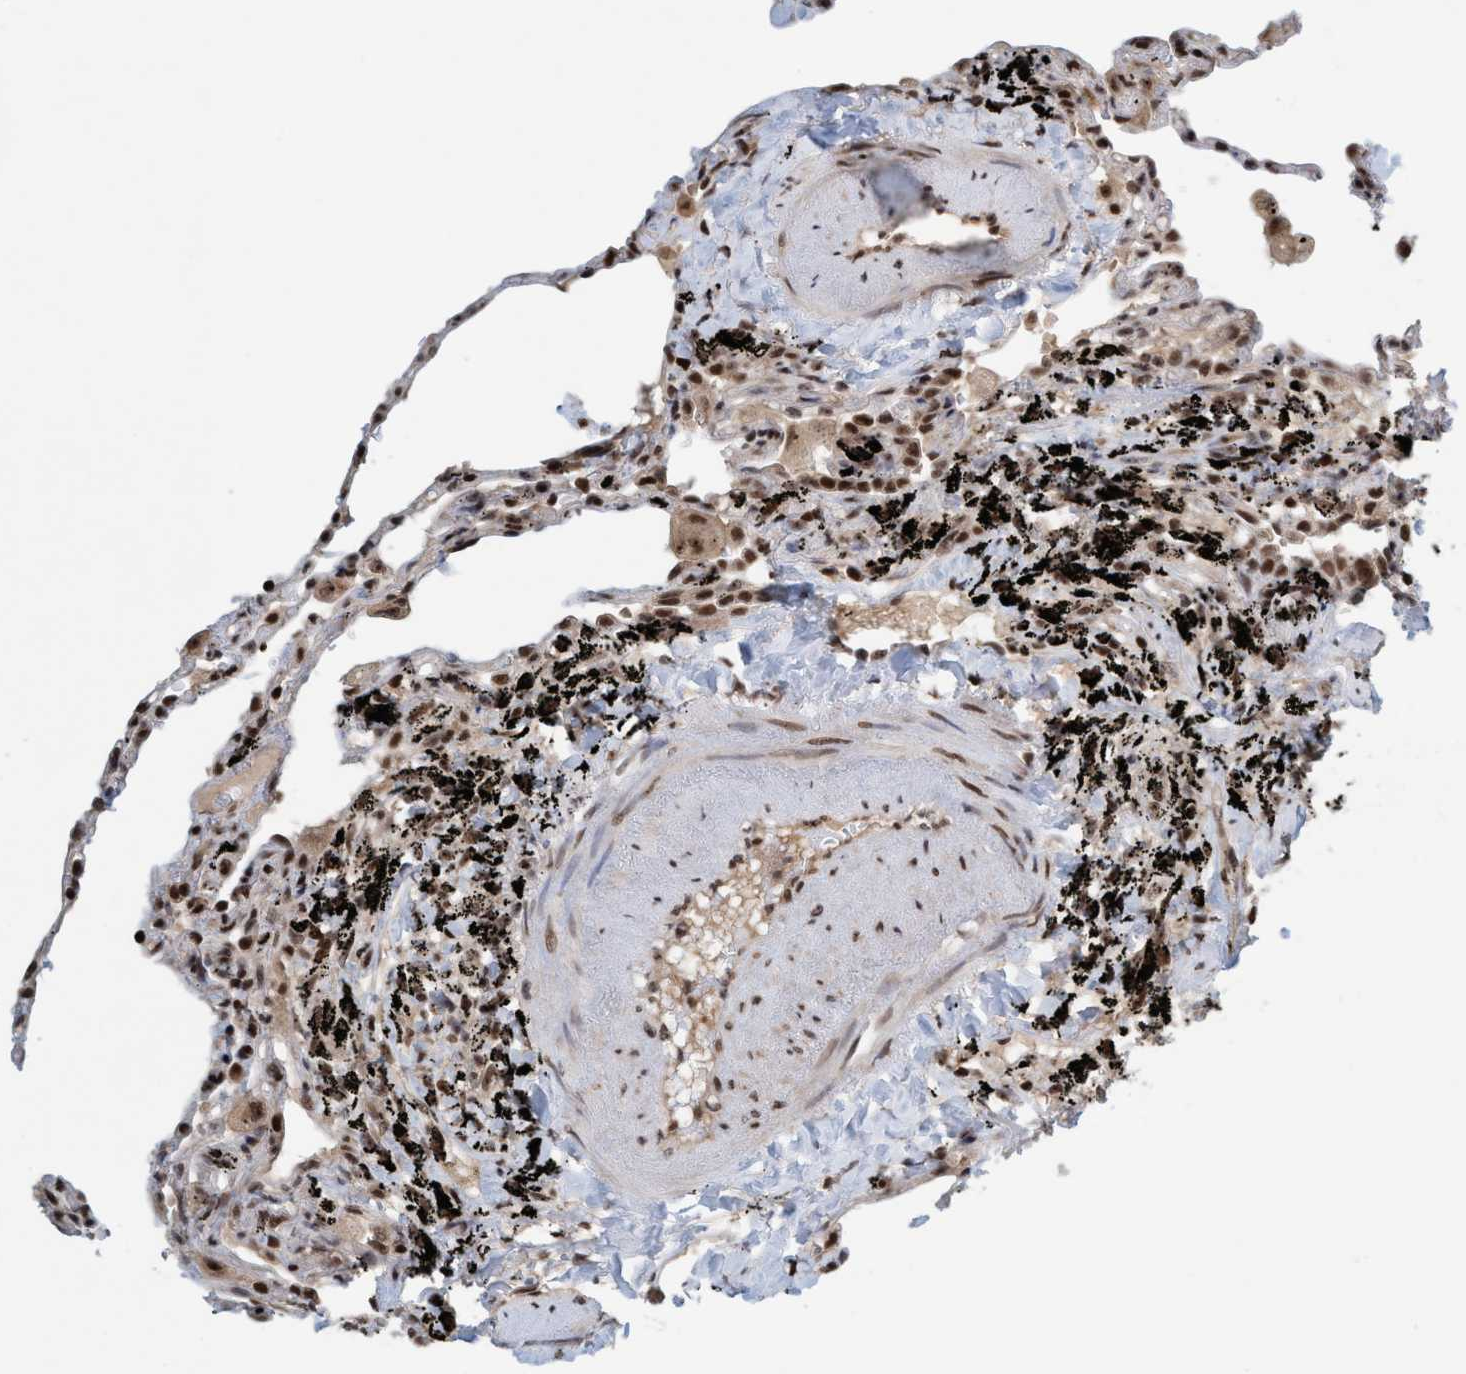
{"staining": {"intensity": "strong", "quantity": ">75%", "location": "nuclear"}, "tissue": "lung", "cell_type": "Alveolar cells", "image_type": "normal", "snomed": [{"axis": "morphology", "description": "Normal tissue, NOS"}, {"axis": "topography", "description": "Lung"}], "caption": "DAB immunohistochemical staining of benign lung displays strong nuclear protein positivity in about >75% of alveolar cells. (DAB (3,3'-diaminobenzidine) = brown stain, brightfield microscopy at high magnification).", "gene": "SMCR8", "patient": {"sex": "male", "age": 59}}